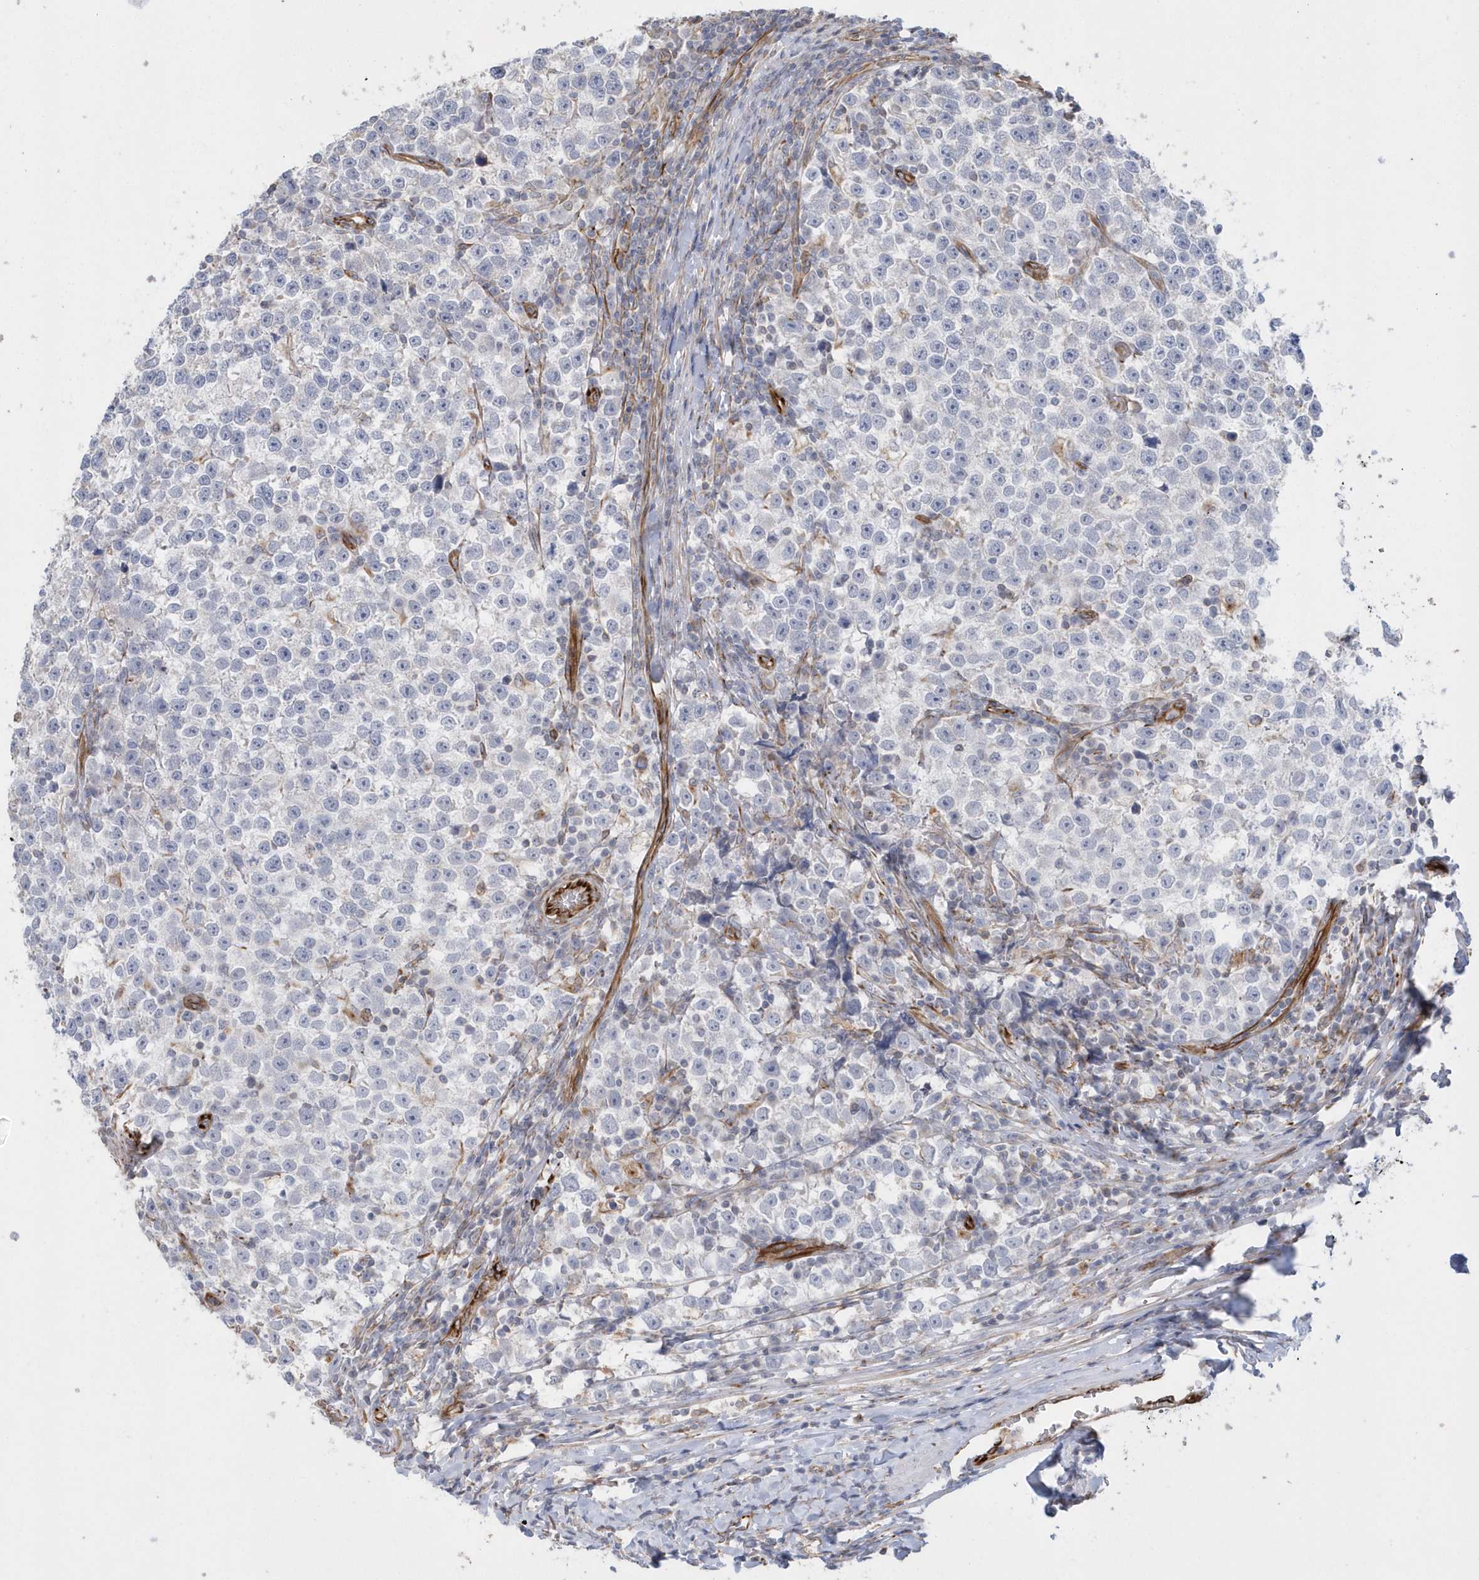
{"staining": {"intensity": "negative", "quantity": "none", "location": "none"}, "tissue": "testis cancer", "cell_type": "Tumor cells", "image_type": "cancer", "snomed": [{"axis": "morphology", "description": "Normal tissue, NOS"}, {"axis": "morphology", "description": "Seminoma, NOS"}, {"axis": "topography", "description": "Testis"}], "caption": "An immunohistochemistry histopathology image of testis seminoma is shown. There is no staining in tumor cells of testis seminoma.", "gene": "RAB17", "patient": {"sex": "male", "age": 43}}